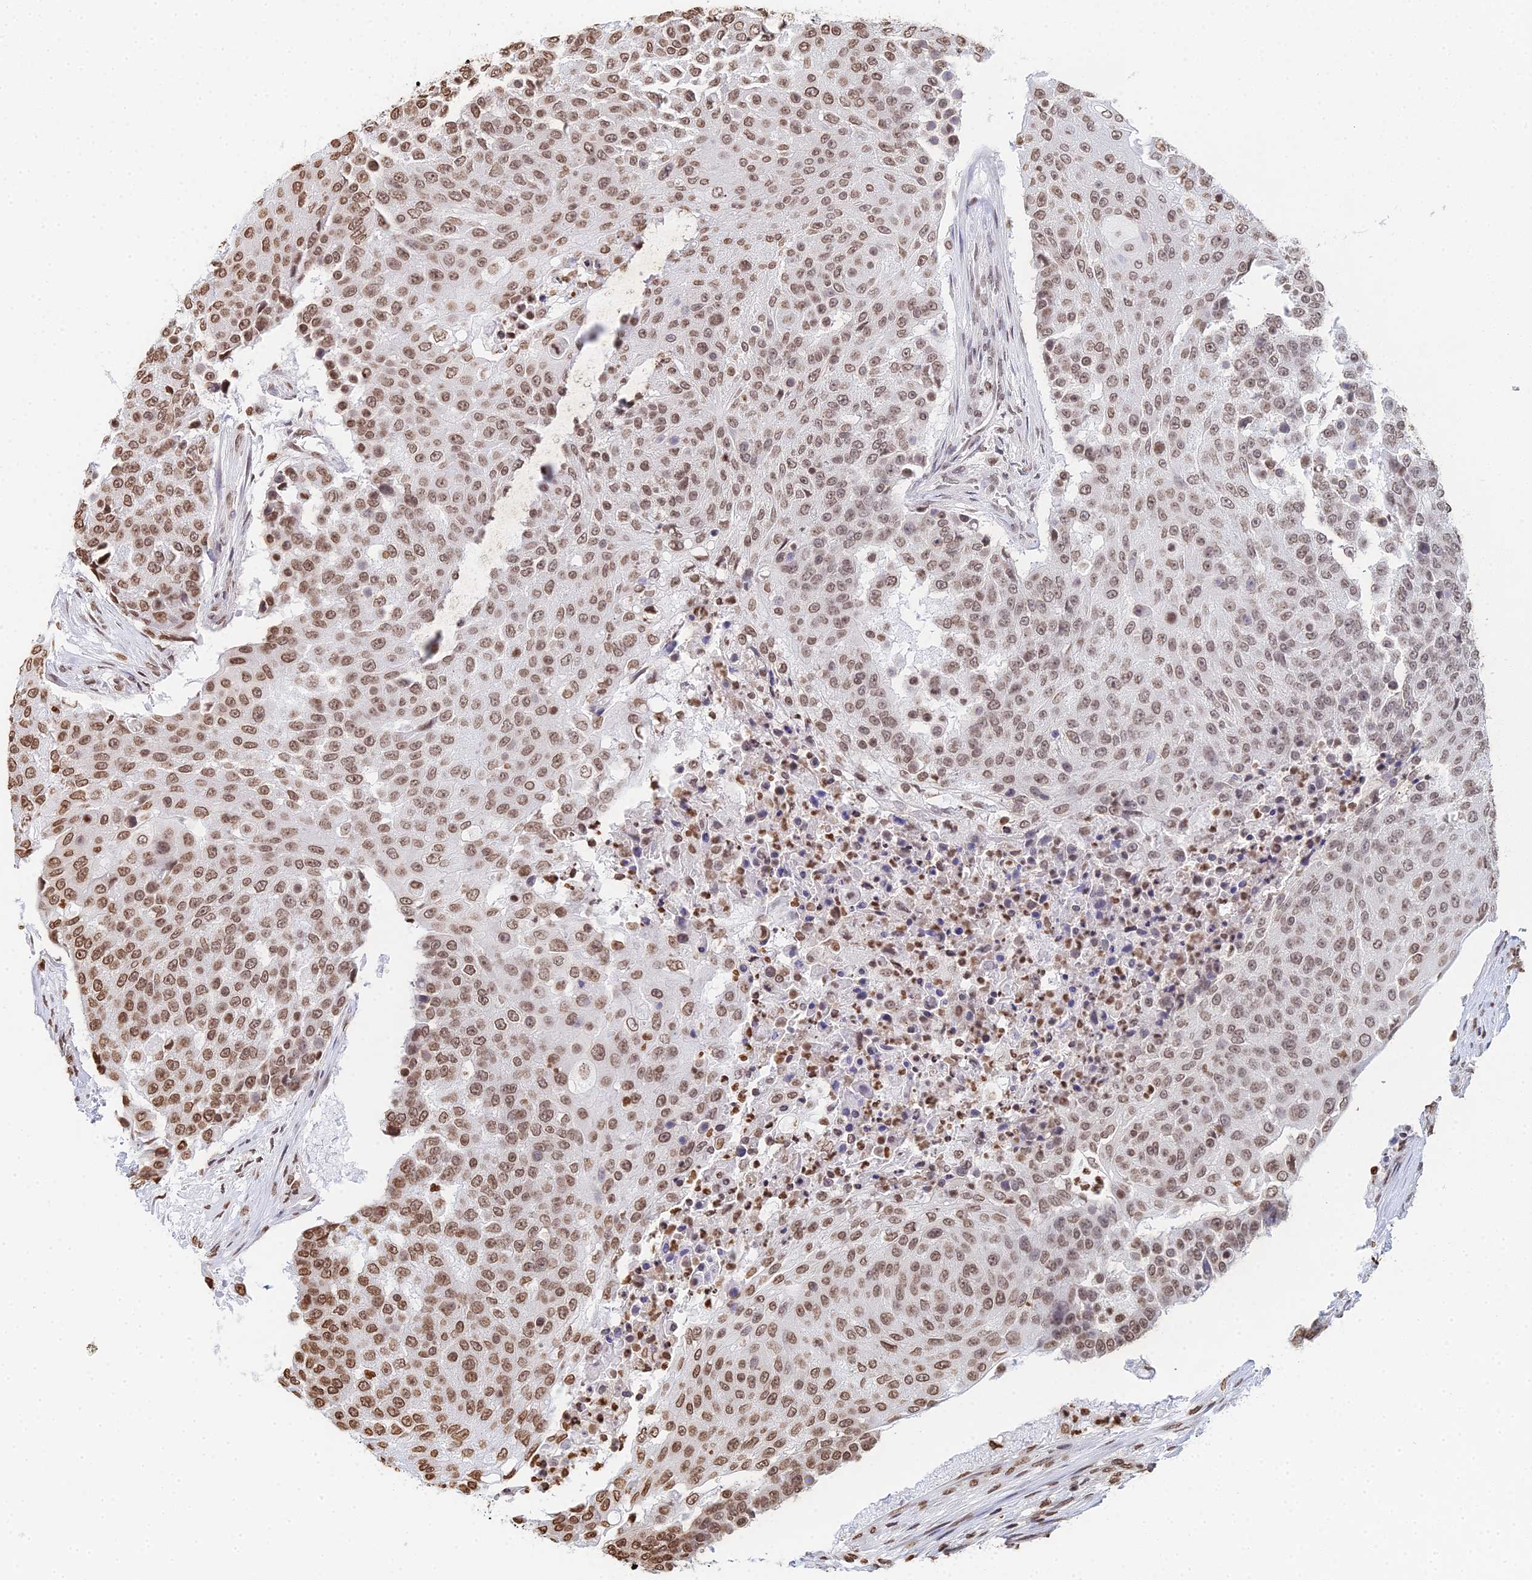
{"staining": {"intensity": "moderate", "quantity": ">75%", "location": "nuclear"}, "tissue": "urothelial cancer", "cell_type": "Tumor cells", "image_type": "cancer", "snomed": [{"axis": "morphology", "description": "Urothelial carcinoma, High grade"}, {"axis": "topography", "description": "Urinary bladder"}], "caption": "Moderate nuclear protein positivity is present in about >75% of tumor cells in urothelial cancer.", "gene": "GBP3", "patient": {"sex": "female", "age": 63}}